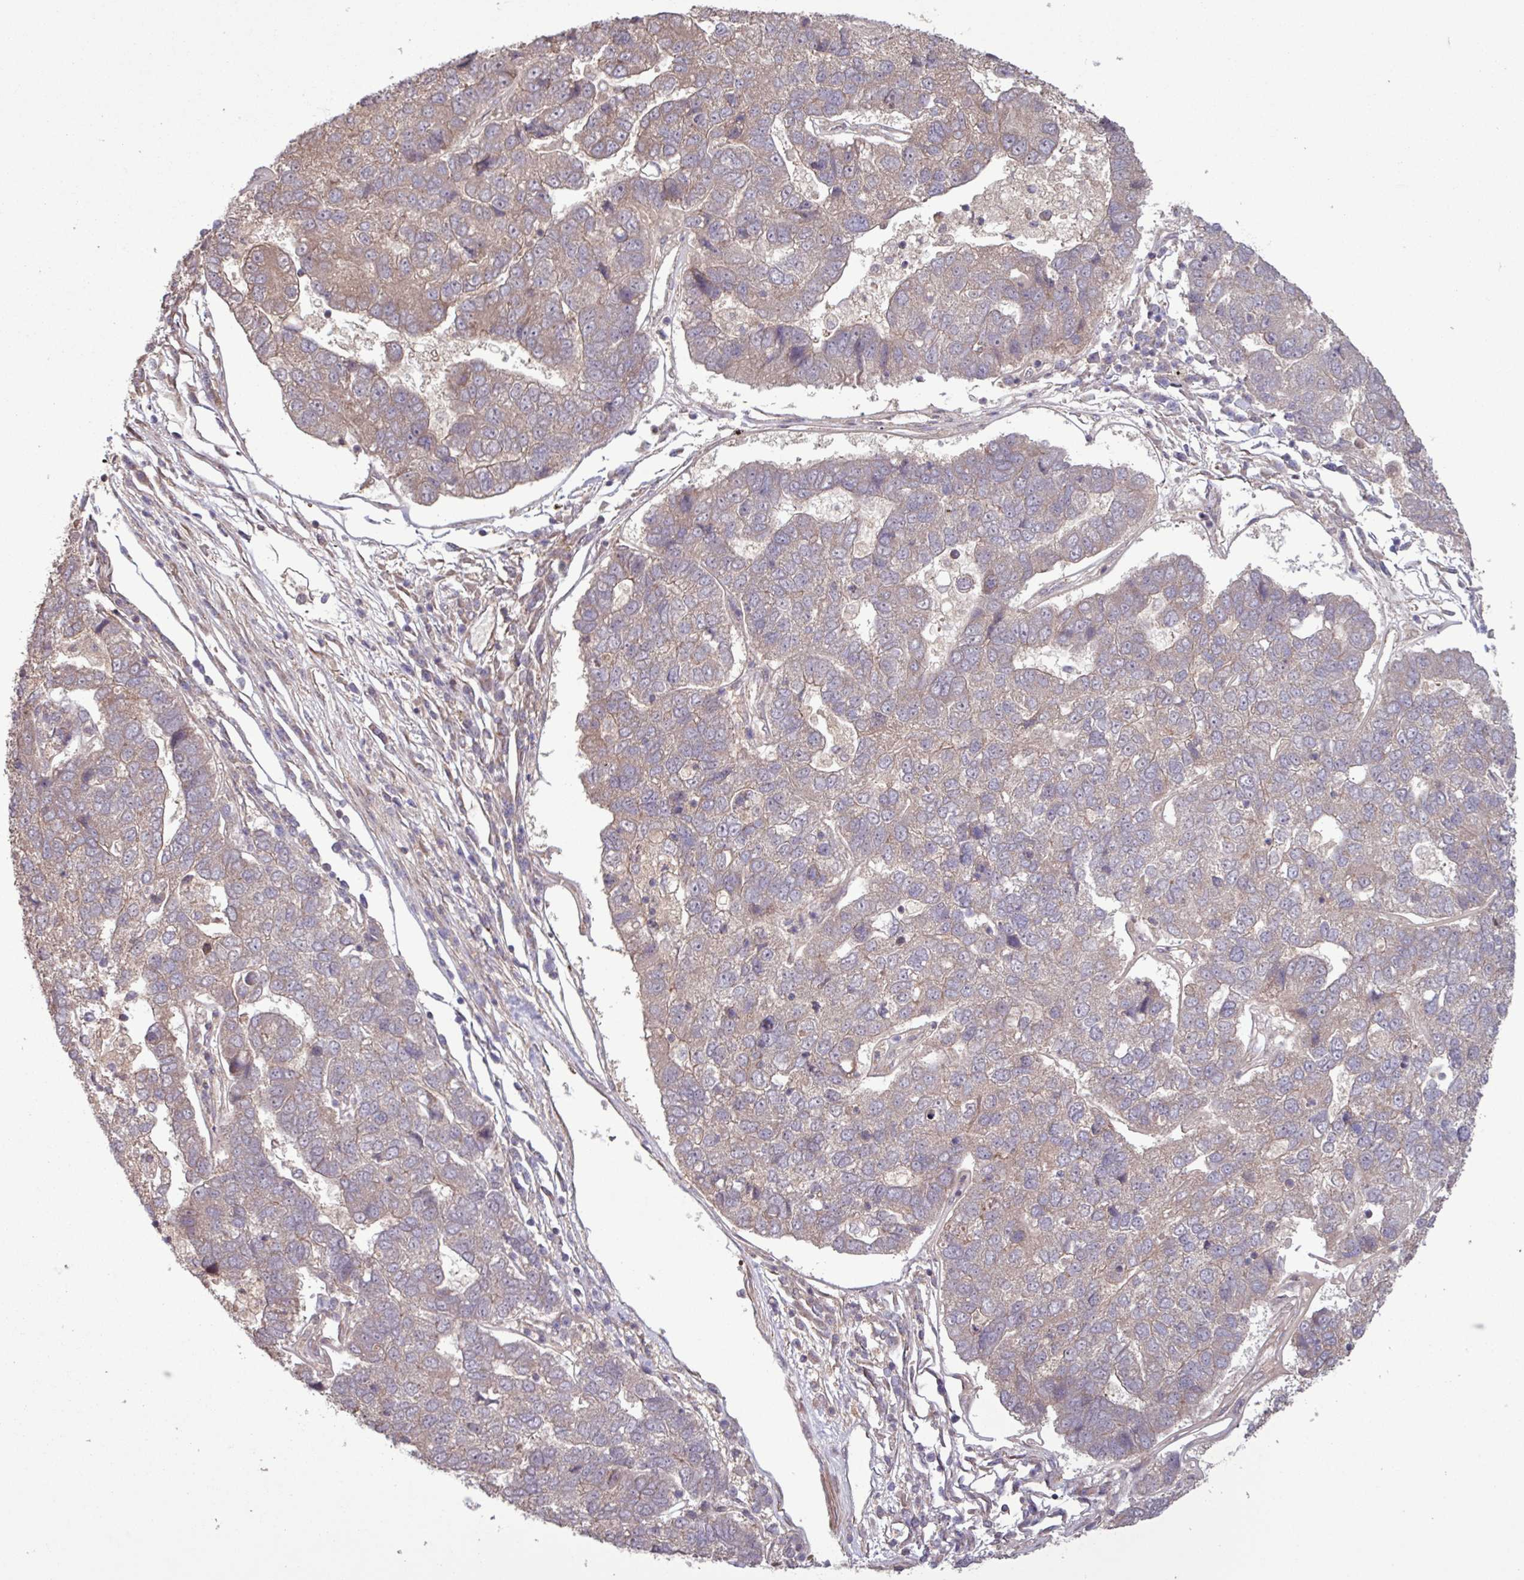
{"staining": {"intensity": "weak", "quantity": "25%-75%", "location": "cytoplasmic/membranous"}, "tissue": "pancreatic cancer", "cell_type": "Tumor cells", "image_type": "cancer", "snomed": [{"axis": "morphology", "description": "Adenocarcinoma, NOS"}, {"axis": "topography", "description": "Pancreas"}], "caption": "Immunohistochemical staining of pancreatic cancer displays weak cytoplasmic/membranous protein expression in about 25%-75% of tumor cells. (DAB IHC with brightfield microscopy, high magnification).", "gene": "TRABD2A", "patient": {"sex": "female", "age": 61}}